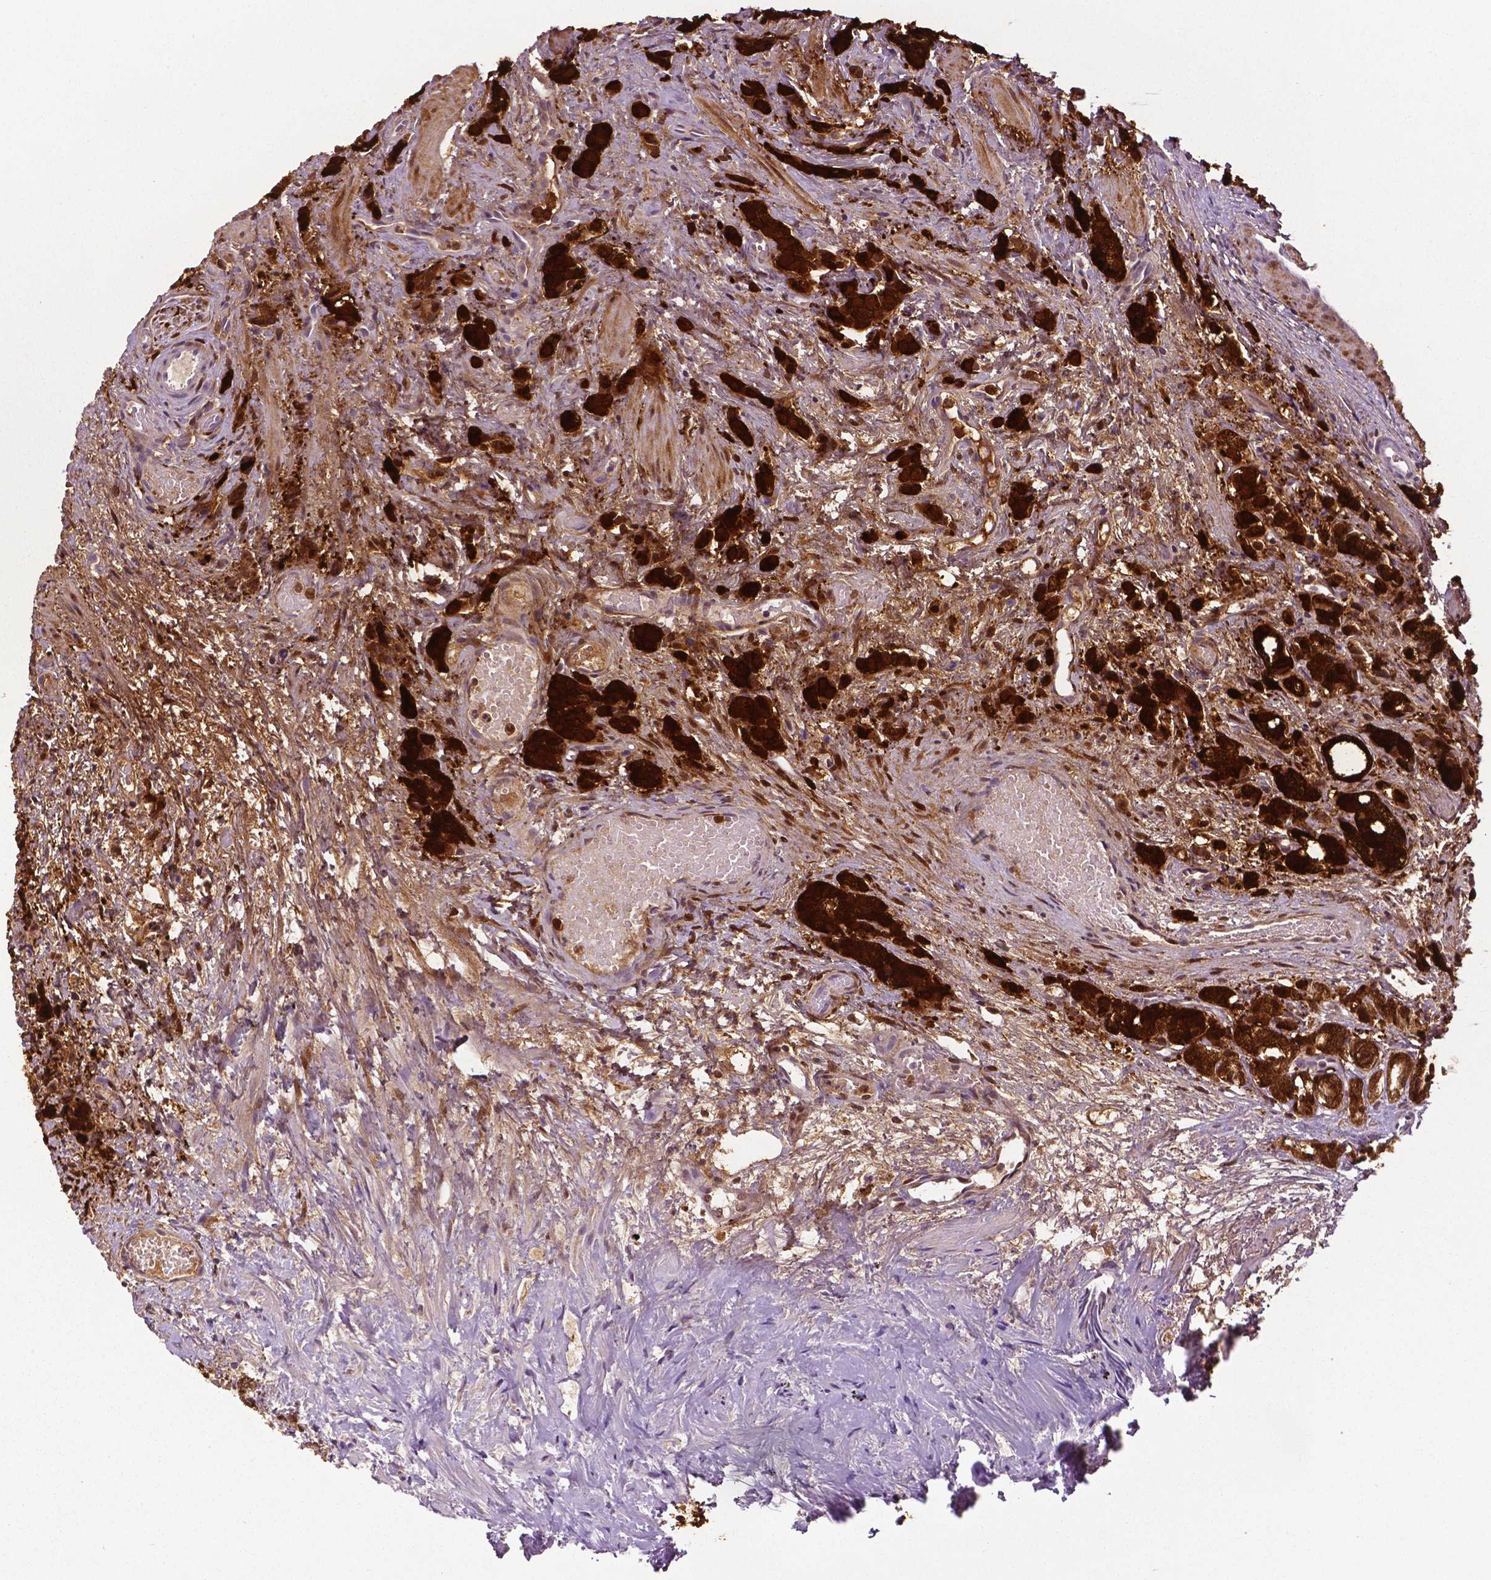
{"staining": {"intensity": "strong", "quantity": ">75%", "location": "cytoplasmic/membranous,nuclear"}, "tissue": "prostate cancer", "cell_type": "Tumor cells", "image_type": "cancer", "snomed": [{"axis": "morphology", "description": "Adenocarcinoma, High grade"}, {"axis": "topography", "description": "Prostate"}], "caption": "Immunohistochemistry (DAB (3,3'-diaminobenzidine)) staining of human prostate cancer demonstrates strong cytoplasmic/membranous and nuclear protein expression in about >75% of tumor cells.", "gene": "PHGDH", "patient": {"sex": "male", "age": 53}}